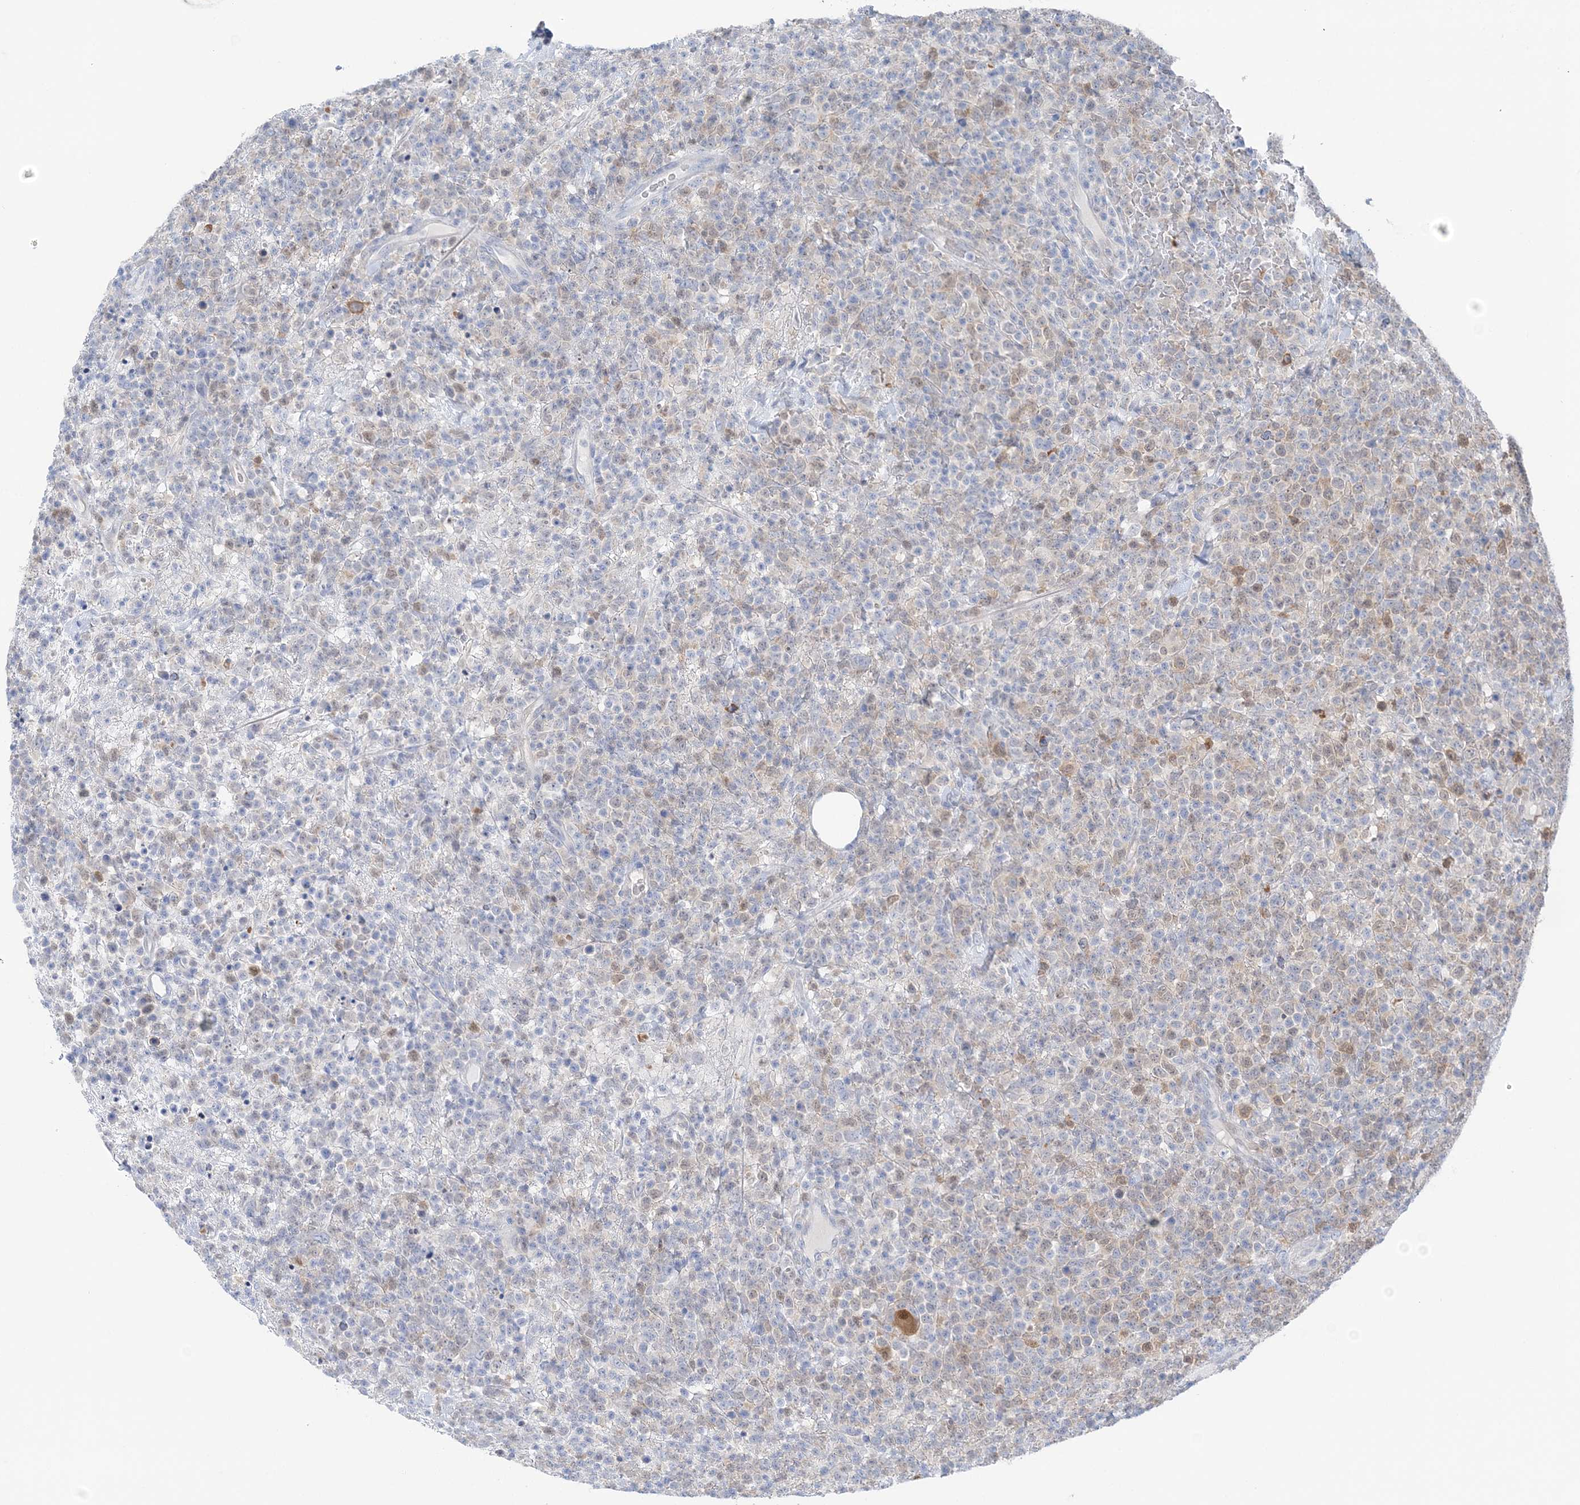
{"staining": {"intensity": "negative", "quantity": "none", "location": "none"}, "tissue": "lymphoma", "cell_type": "Tumor cells", "image_type": "cancer", "snomed": [{"axis": "morphology", "description": "Malignant lymphoma, non-Hodgkin's type, High grade"}, {"axis": "topography", "description": "Colon"}], "caption": "Human lymphoma stained for a protein using immunohistochemistry reveals no staining in tumor cells.", "gene": "HMGCS1", "patient": {"sex": "female", "age": 53}}